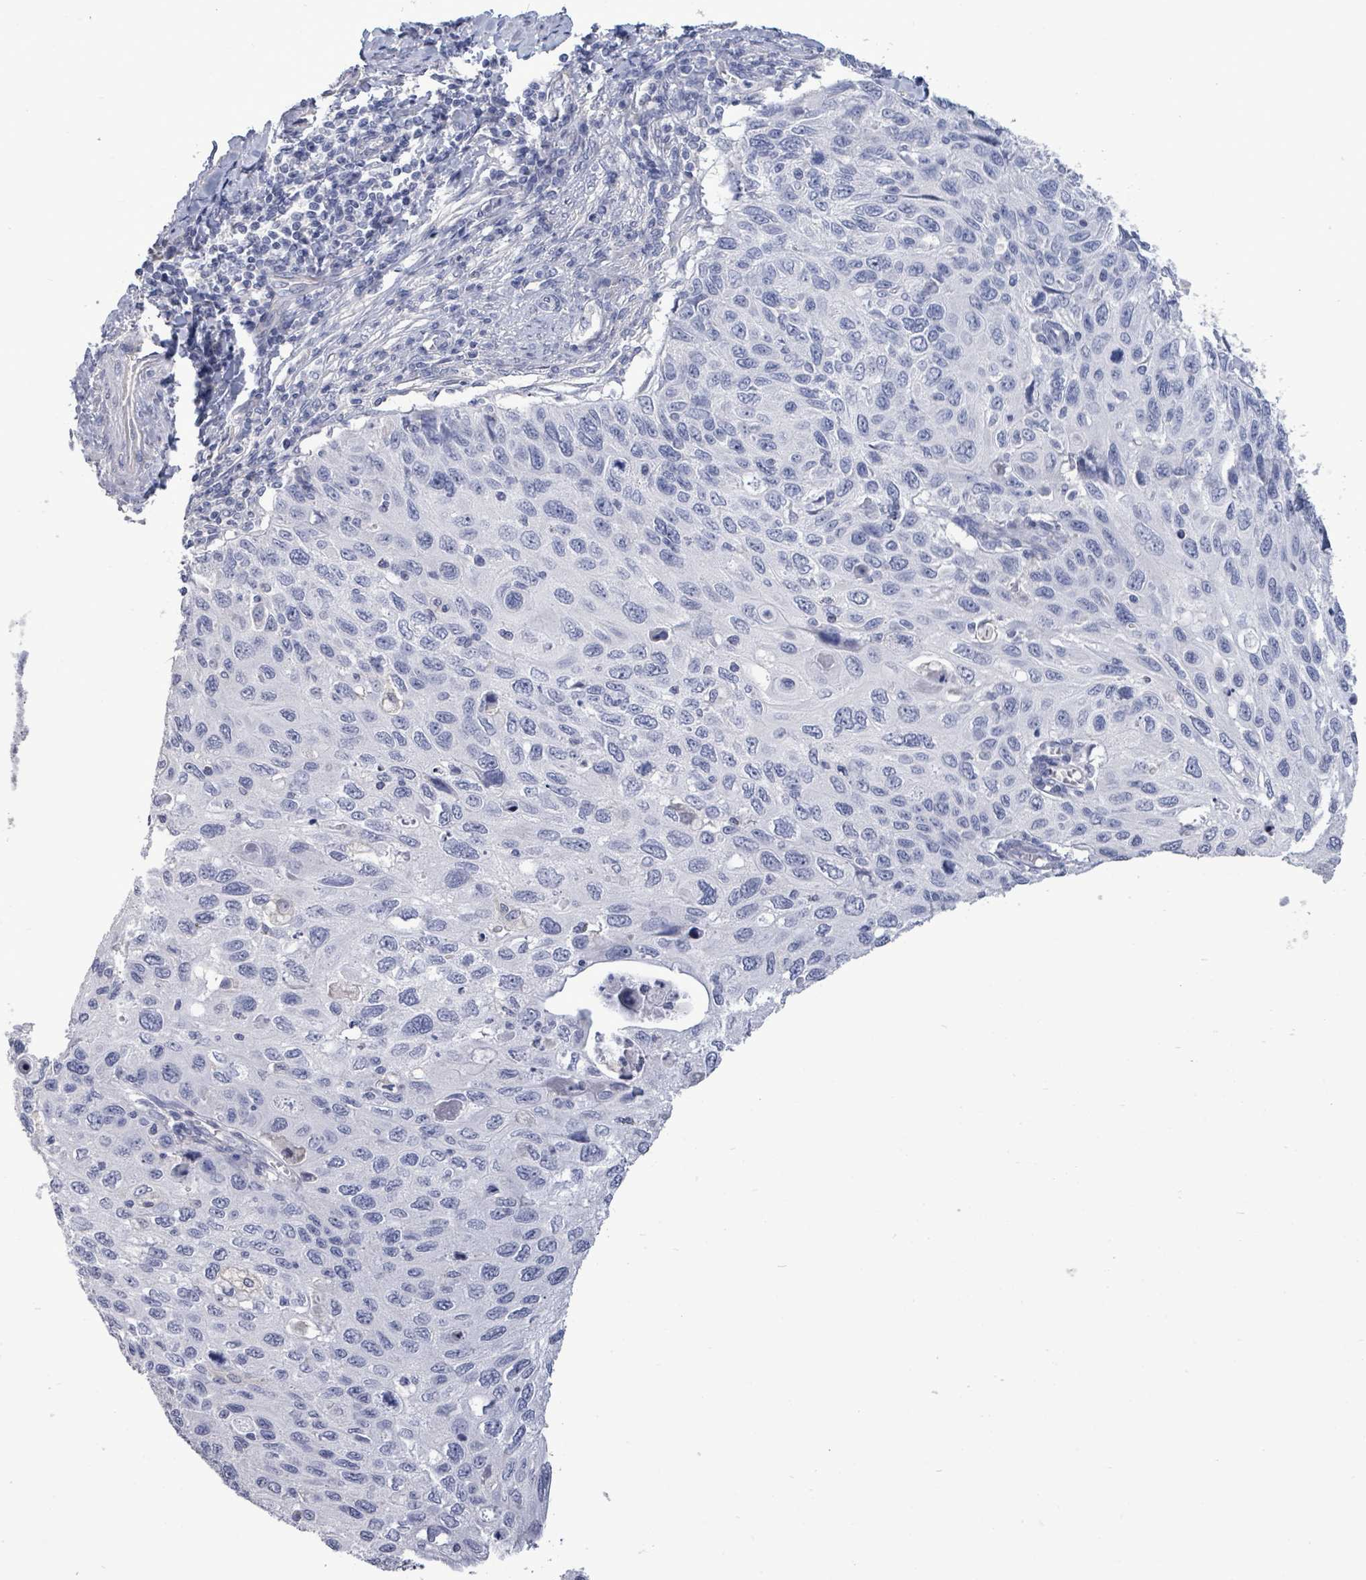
{"staining": {"intensity": "negative", "quantity": "none", "location": "none"}, "tissue": "cervical cancer", "cell_type": "Tumor cells", "image_type": "cancer", "snomed": [{"axis": "morphology", "description": "Squamous cell carcinoma, NOS"}, {"axis": "topography", "description": "Cervix"}], "caption": "Tumor cells are negative for brown protein staining in squamous cell carcinoma (cervical).", "gene": "CT45A5", "patient": {"sex": "female", "age": 70}}